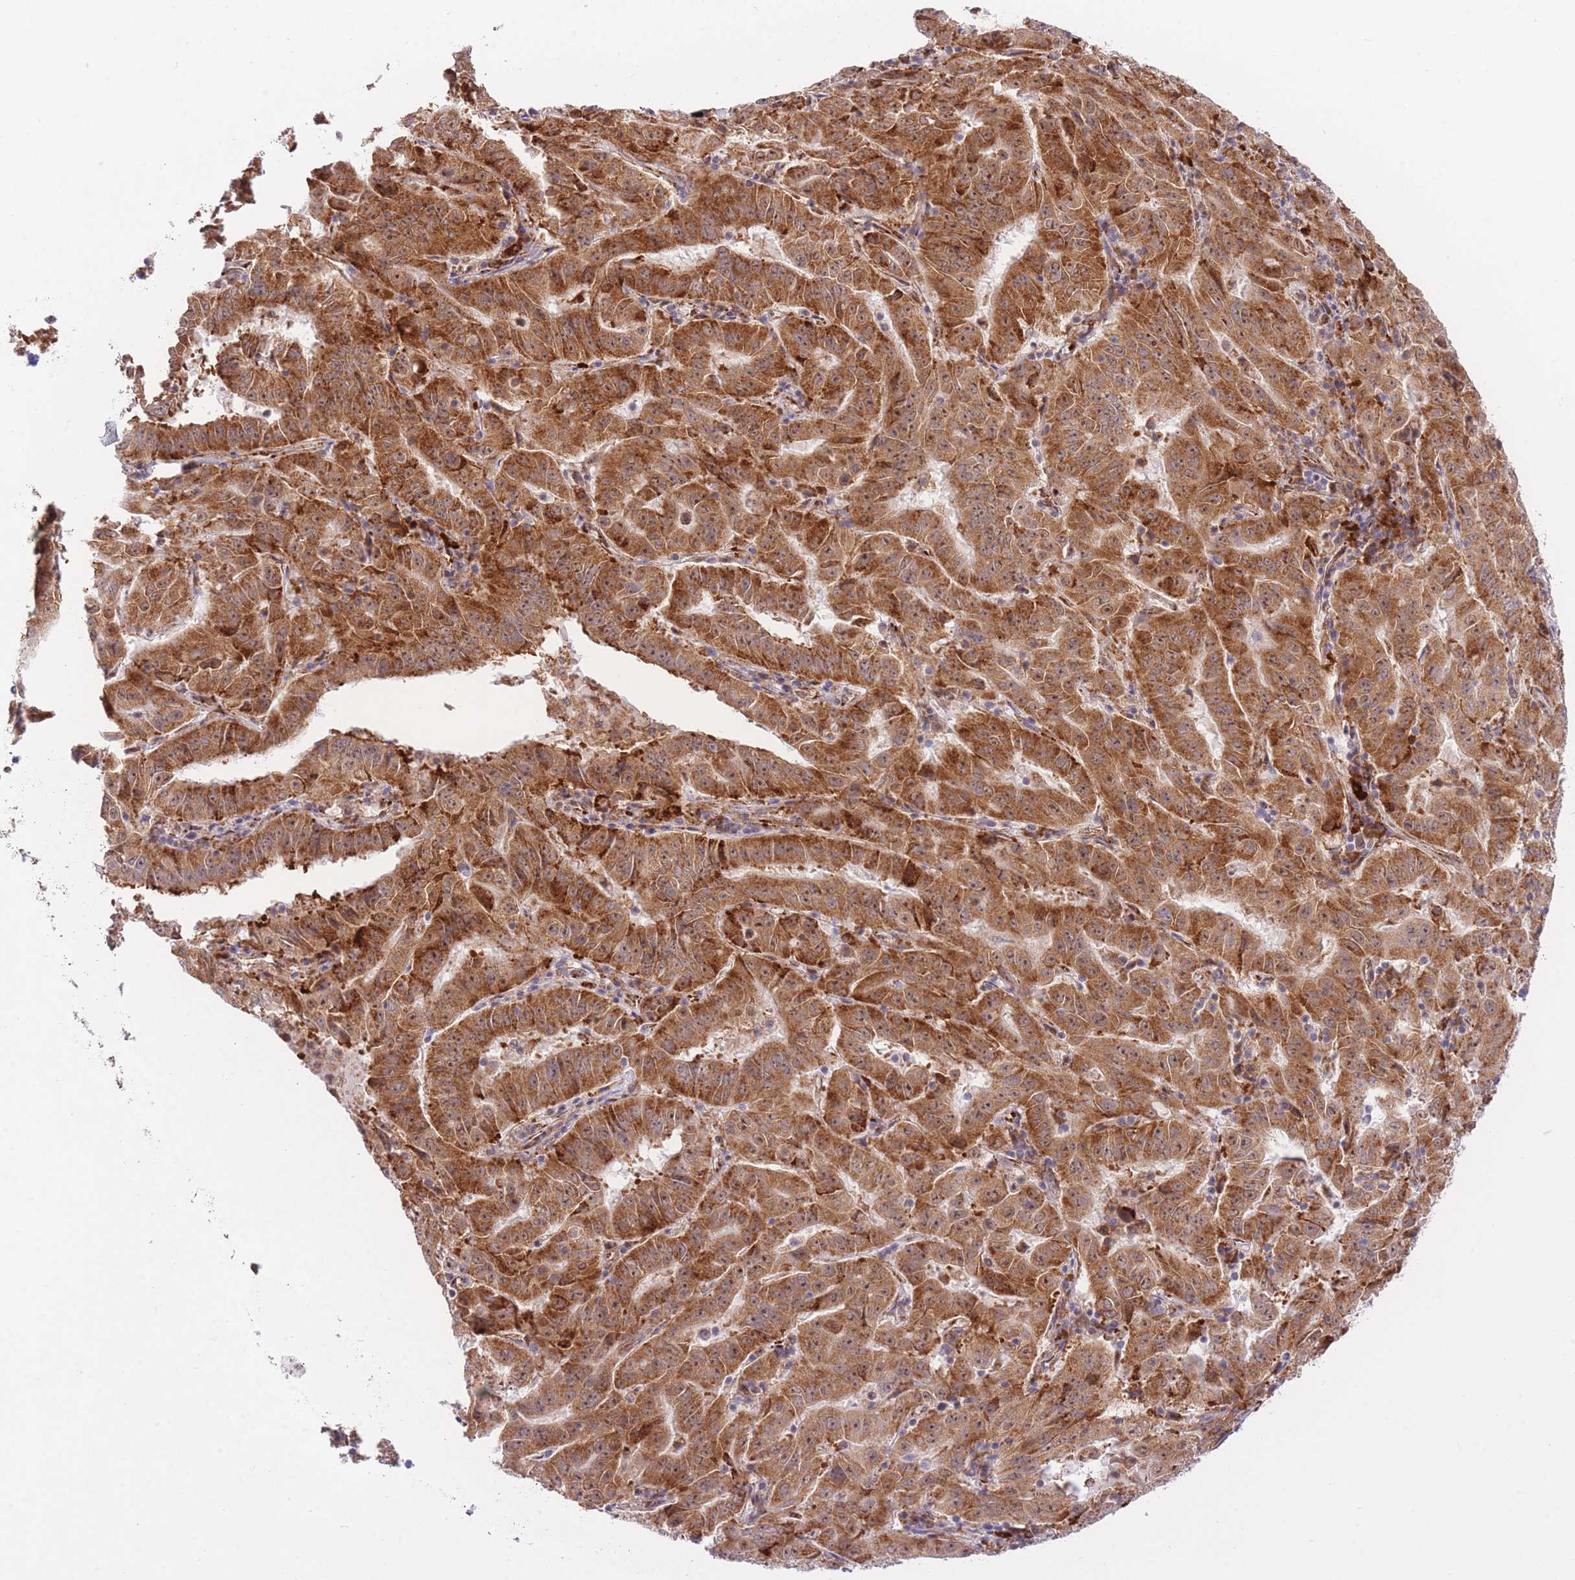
{"staining": {"intensity": "strong", "quantity": ">75%", "location": "cytoplasmic/membranous,nuclear"}, "tissue": "pancreatic cancer", "cell_type": "Tumor cells", "image_type": "cancer", "snomed": [{"axis": "morphology", "description": "Adenocarcinoma, NOS"}, {"axis": "topography", "description": "Pancreas"}], "caption": "Protein analysis of pancreatic cancer (adenocarcinoma) tissue shows strong cytoplasmic/membranous and nuclear staining in about >75% of tumor cells. The staining was performed using DAB to visualize the protein expression in brown, while the nuclei were stained in blue with hematoxylin (Magnification: 20x).", "gene": "EXOSC8", "patient": {"sex": "male", "age": 63}}